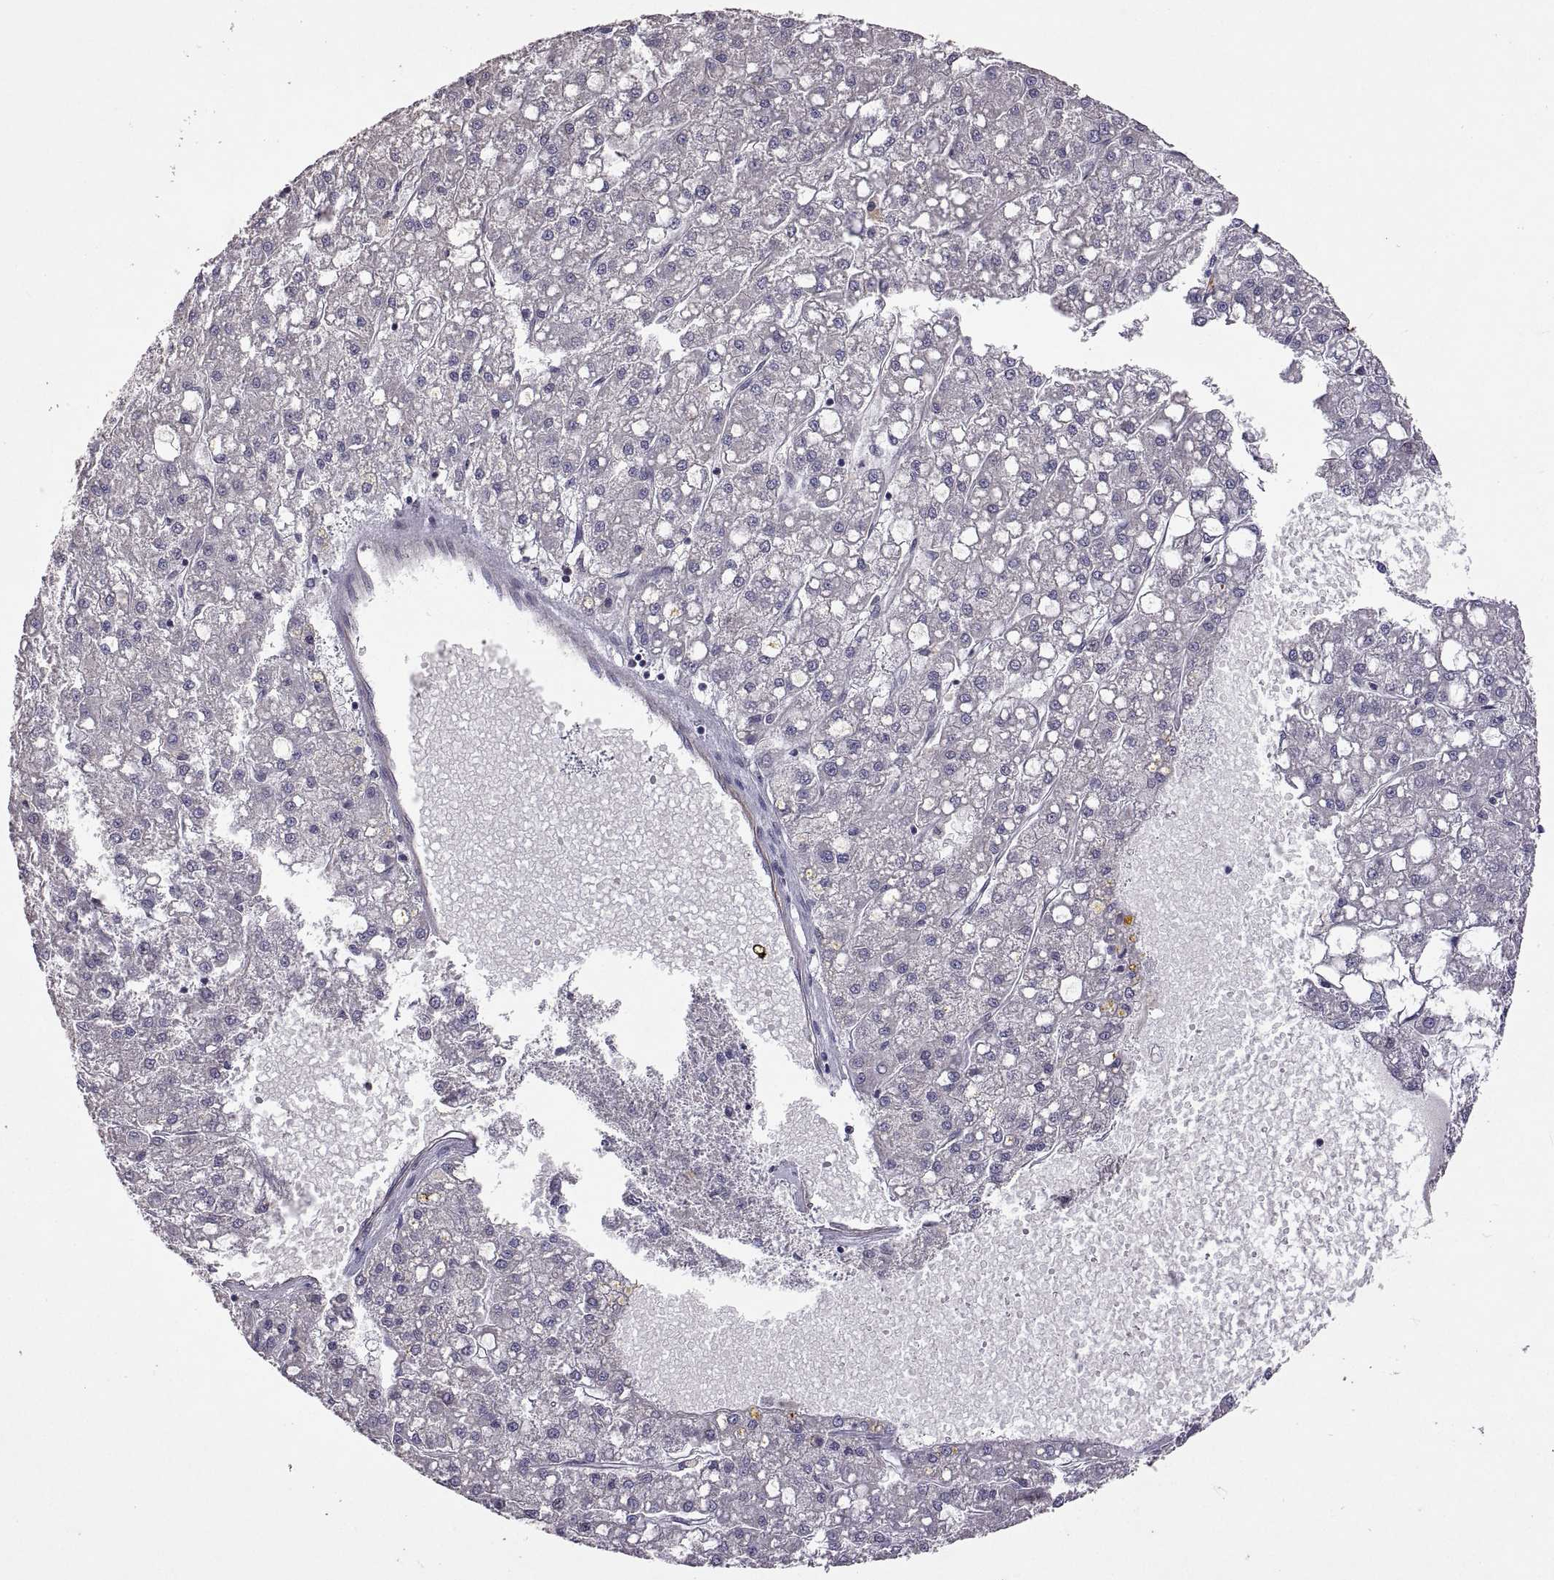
{"staining": {"intensity": "negative", "quantity": "none", "location": "none"}, "tissue": "liver cancer", "cell_type": "Tumor cells", "image_type": "cancer", "snomed": [{"axis": "morphology", "description": "Carcinoma, Hepatocellular, NOS"}, {"axis": "topography", "description": "Liver"}], "caption": "Histopathology image shows no significant protein positivity in tumor cells of liver hepatocellular carcinoma.", "gene": "LAMA1", "patient": {"sex": "male", "age": 67}}